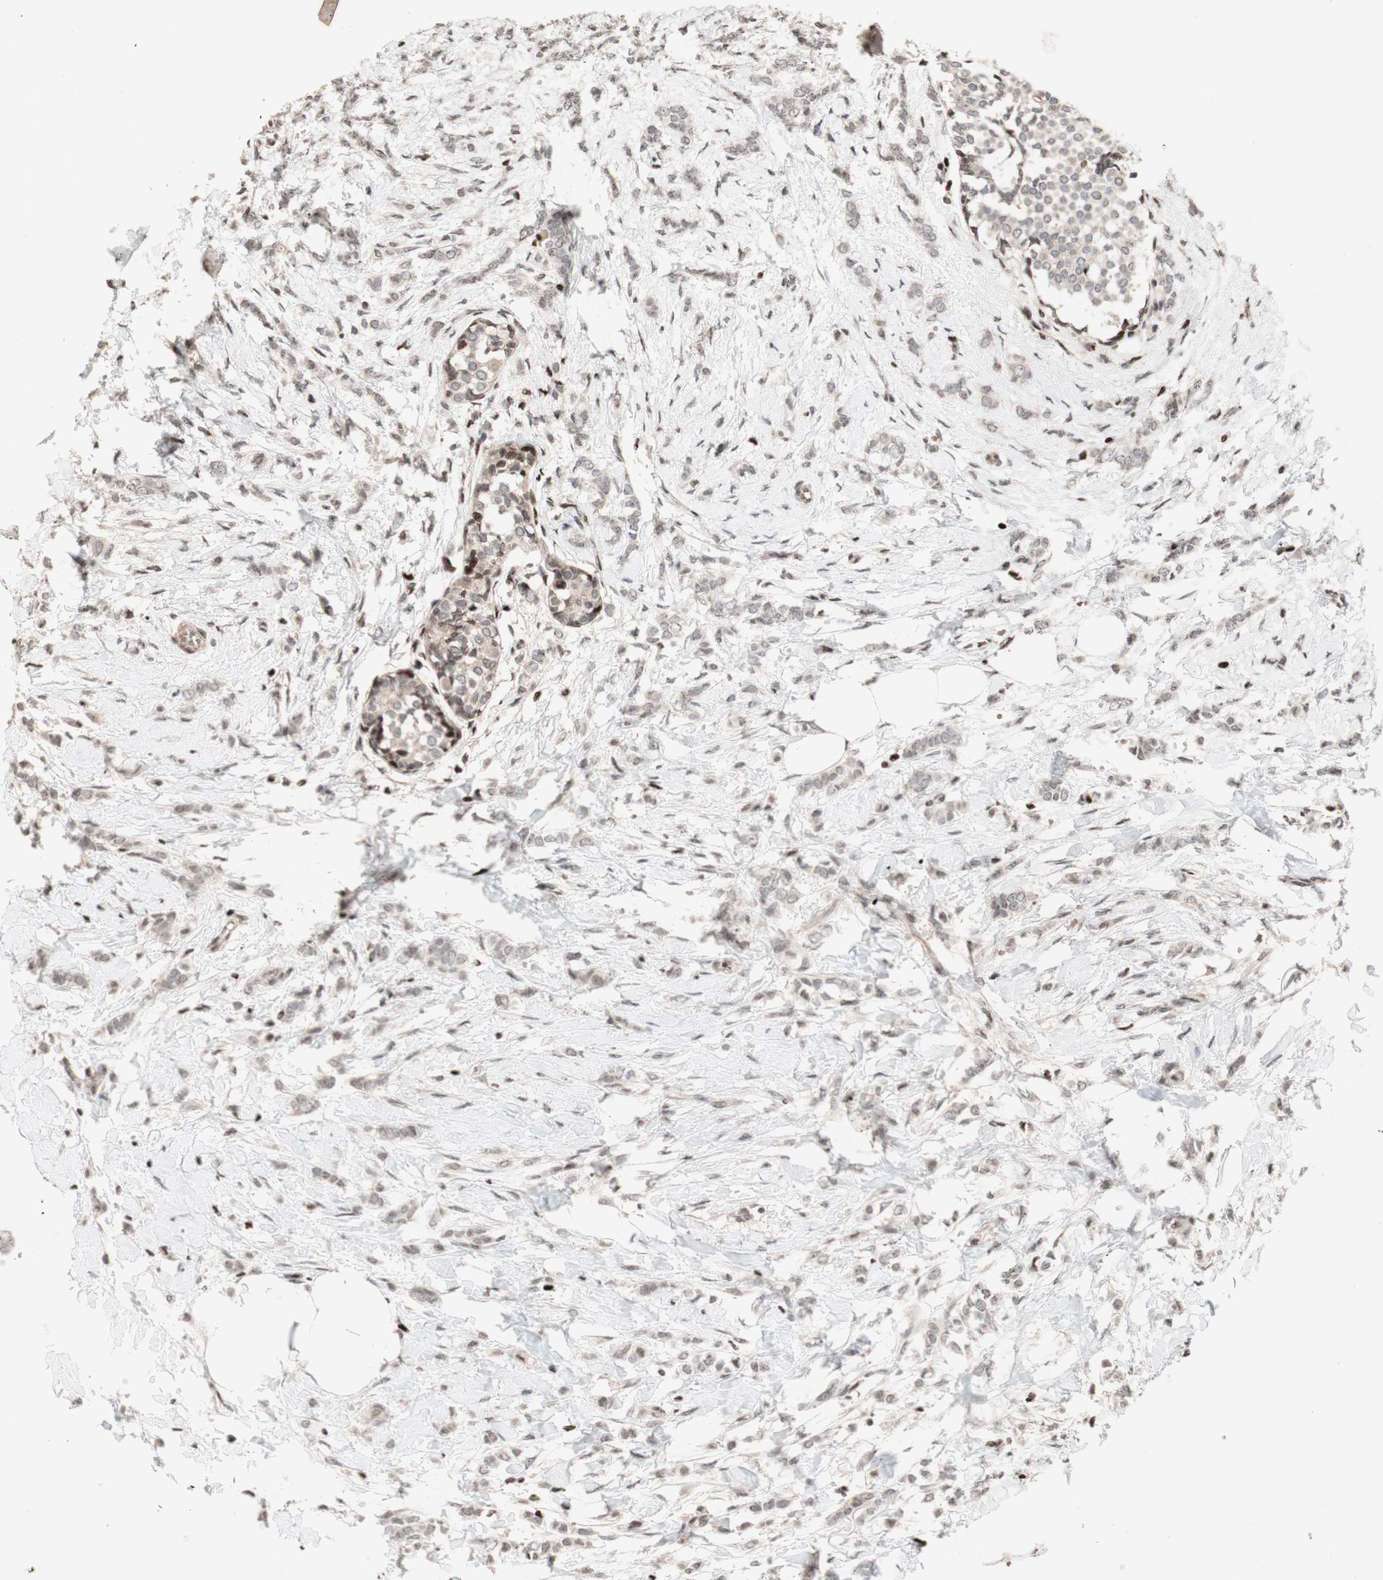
{"staining": {"intensity": "negative", "quantity": "none", "location": "none"}, "tissue": "breast cancer", "cell_type": "Tumor cells", "image_type": "cancer", "snomed": [{"axis": "morphology", "description": "Lobular carcinoma, in situ"}, {"axis": "morphology", "description": "Lobular carcinoma"}, {"axis": "topography", "description": "Breast"}], "caption": "High magnification brightfield microscopy of breast lobular carcinoma in situ stained with DAB (brown) and counterstained with hematoxylin (blue): tumor cells show no significant staining.", "gene": "POLA1", "patient": {"sex": "female", "age": 41}}